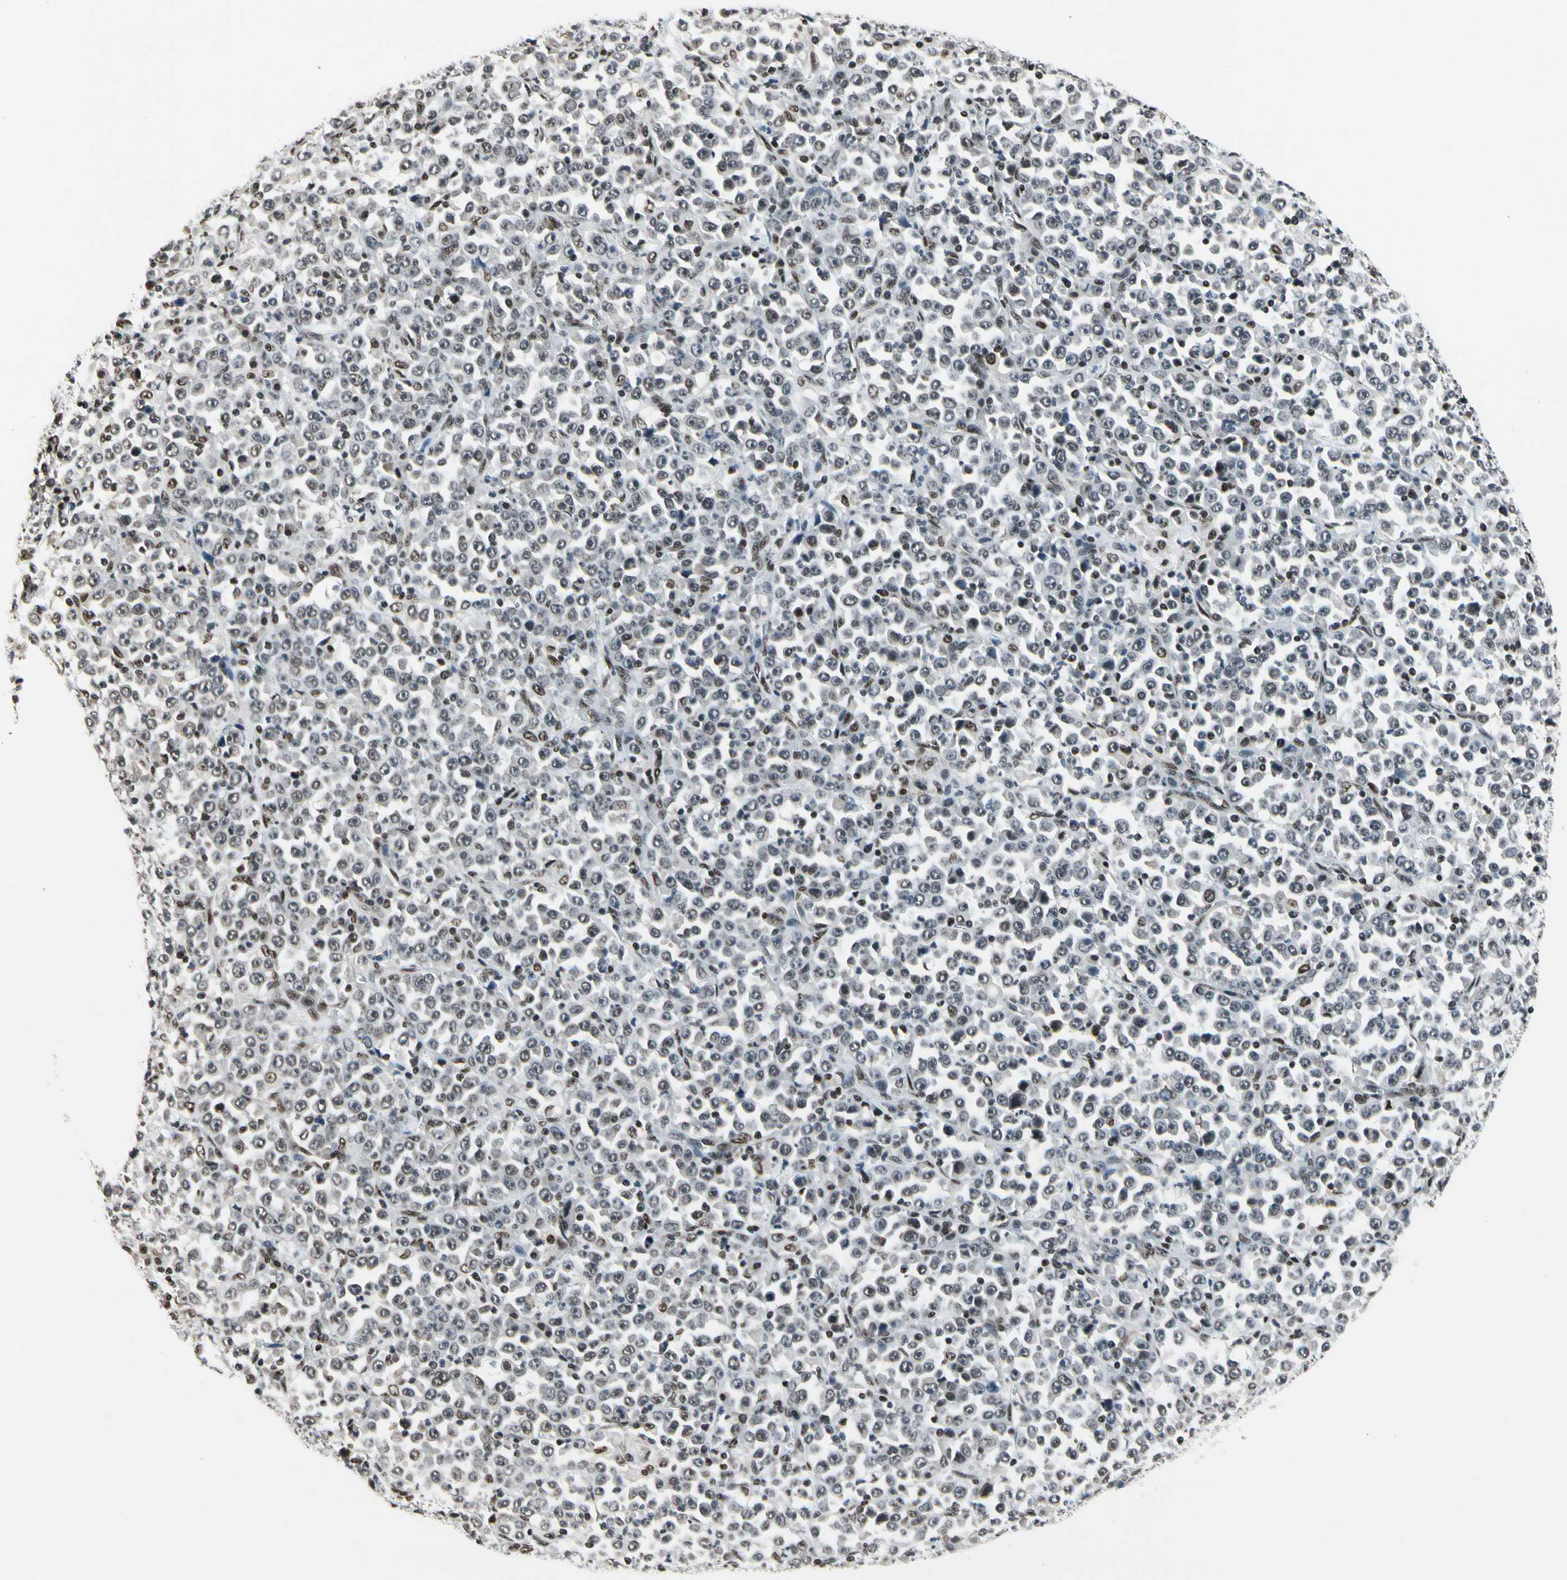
{"staining": {"intensity": "moderate", "quantity": "<25%", "location": "nuclear"}, "tissue": "stomach cancer", "cell_type": "Tumor cells", "image_type": "cancer", "snomed": [{"axis": "morphology", "description": "Normal tissue, NOS"}, {"axis": "morphology", "description": "Adenocarcinoma, NOS"}, {"axis": "topography", "description": "Stomach, upper"}, {"axis": "topography", "description": "Stomach"}], "caption": "A histopathology image of human stomach adenocarcinoma stained for a protein reveals moderate nuclear brown staining in tumor cells.", "gene": "RECQL", "patient": {"sex": "male", "age": 59}}